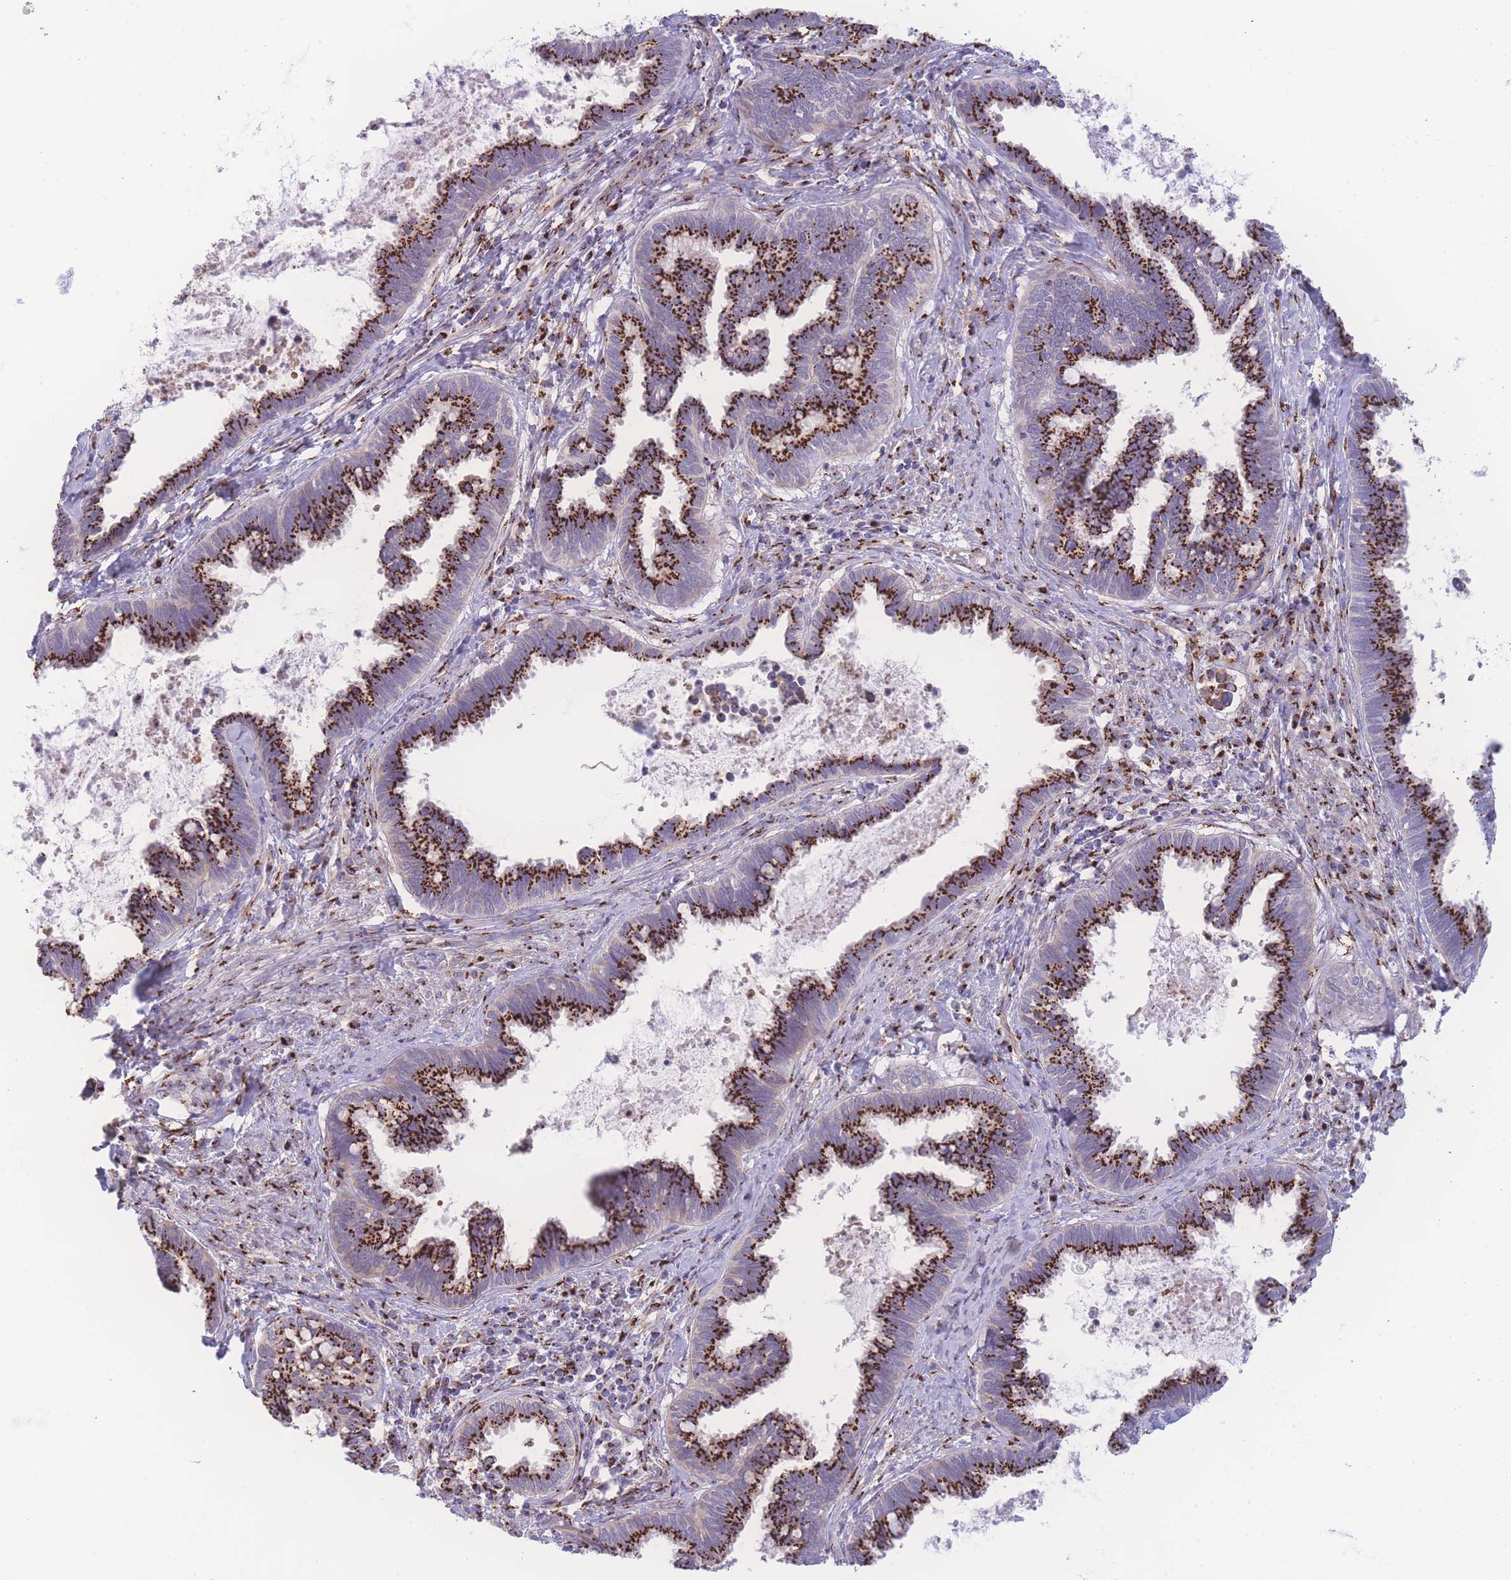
{"staining": {"intensity": "strong", "quantity": ">75%", "location": "cytoplasmic/membranous"}, "tissue": "cervical cancer", "cell_type": "Tumor cells", "image_type": "cancer", "snomed": [{"axis": "morphology", "description": "Adenocarcinoma, NOS"}, {"axis": "topography", "description": "Cervix"}], "caption": "A high-resolution image shows immunohistochemistry (IHC) staining of cervical cancer (adenocarcinoma), which displays strong cytoplasmic/membranous positivity in about >75% of tumor cells.", "gene": "GOLM2", "patient": {"sex": "female", "age": 37}}